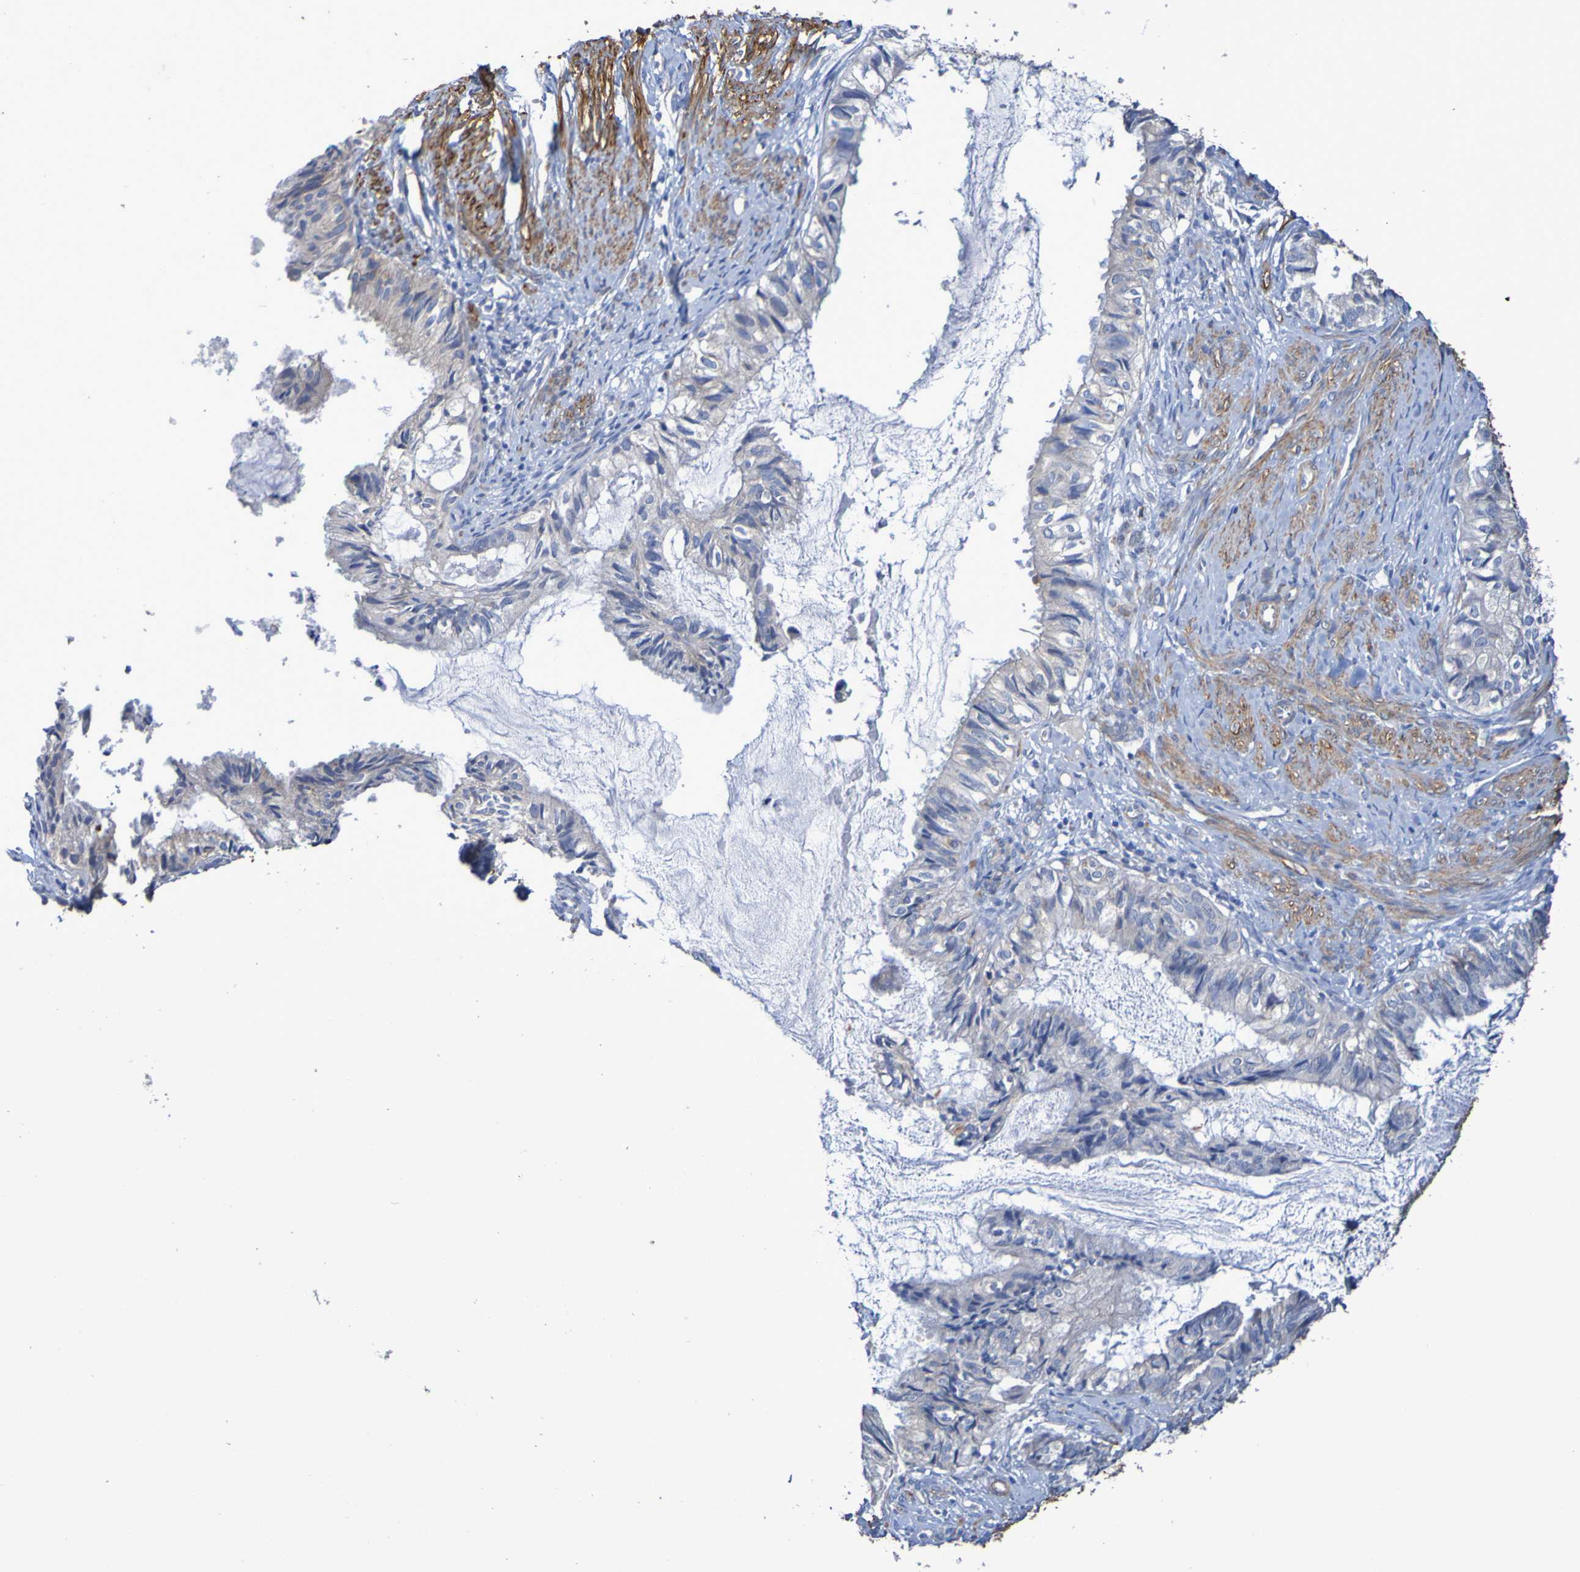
{"staining": {"intensity": "negative", "quantity": "none", "location": "none"}, "tissue": "cervical cancer", "cell_type": "Tumor cells", "image_type": "cancer", "snomed": [{"axis": "morphology", "description": "Normal tissue, NOS"}, {"axis": "morphology", "description": "Adenocarcinoma, NOS"}, {"axis": "topography", "description": "Cervix"}, {"axis": "topography", "description": "Endometrium"}], "caption": "A high-resolution micrograph shows IHC staining of cervical cancer (adenocarcinoma), which reveals no significant staining in tumor cells. (Immunohistochemistry, brightfield microscopy, high magnification).", "gene": "SRPRB", "patient": {"sex": "female", "age": 86}}